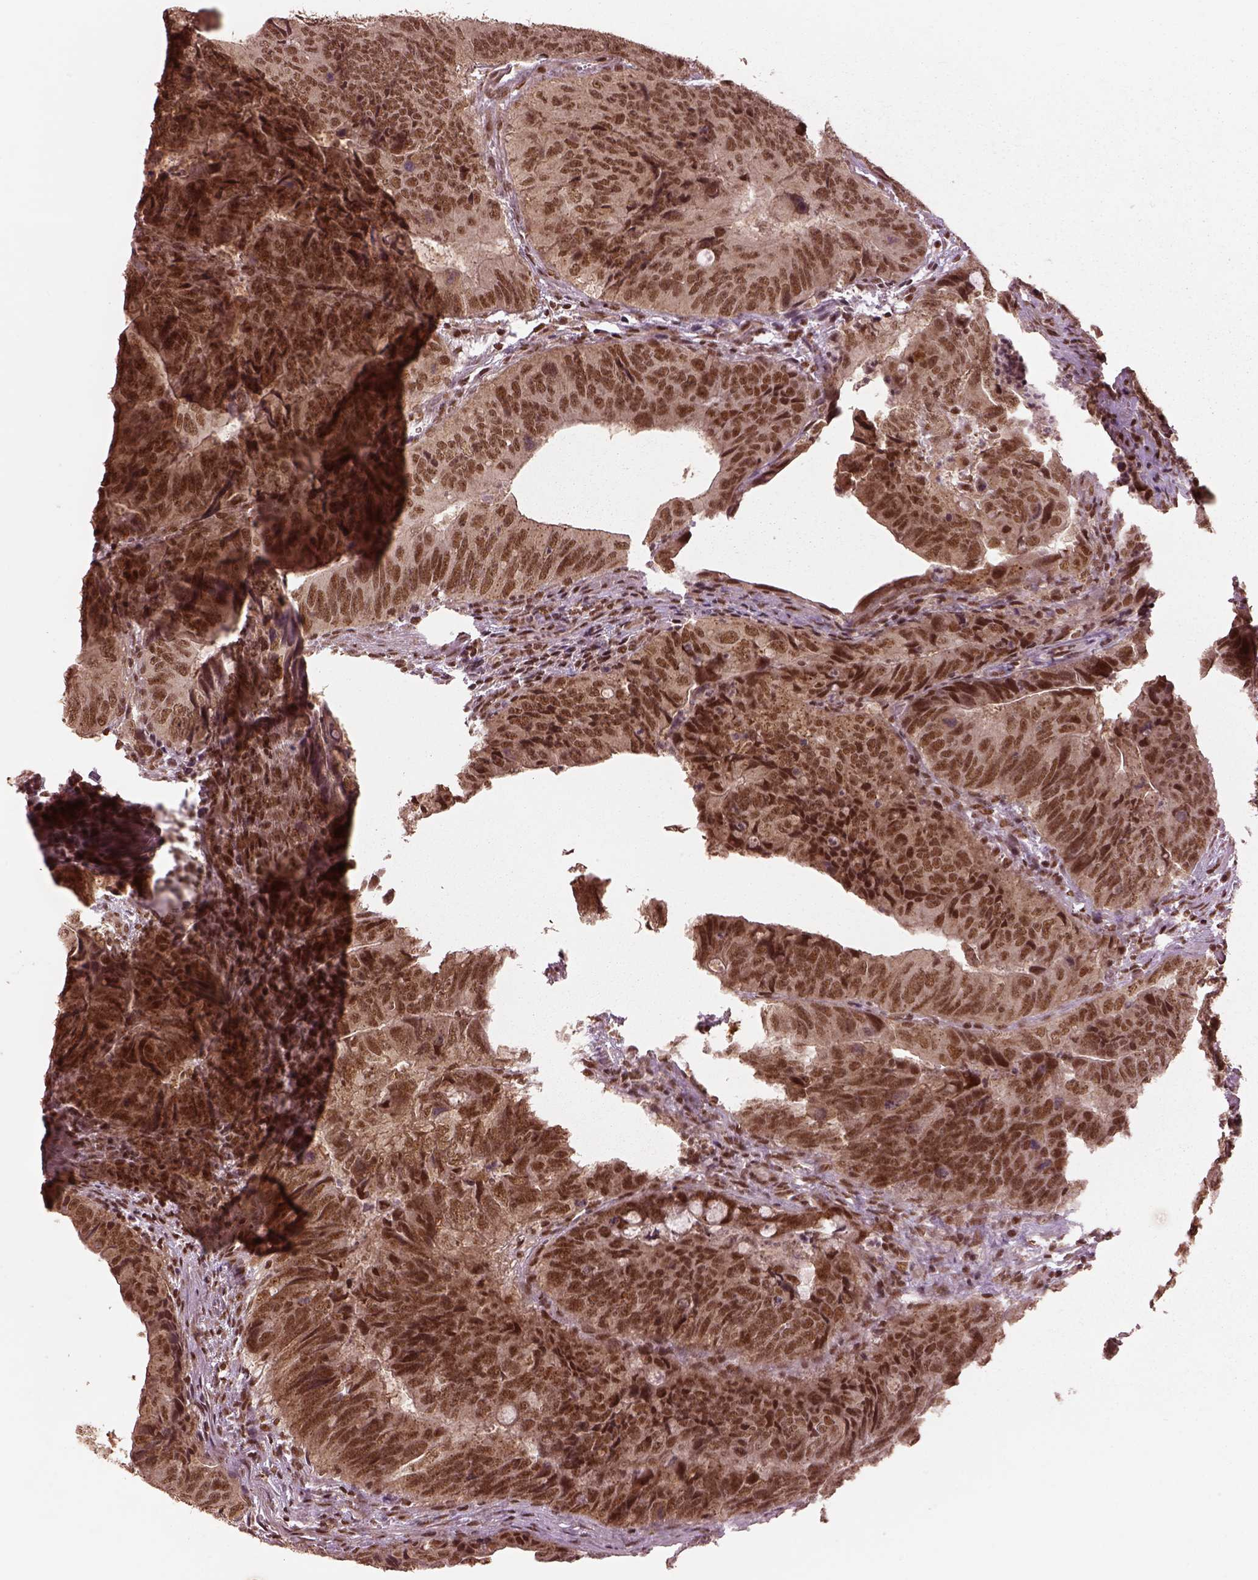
{"staining": {"intensity": "moderate", "quantity": ">75%", "location": "nuclear"}, "tissue": "colorectal cancer", "cell_type": "Tumor cells", "image_type": "cancer", "snomed": [{"axis": "morphology", "description": "Adenocarcinoma, NOS"}, {"axis": "topography", "description": "Colon"}], "caption": "This is a micrograph of immunohistochemistry staining of colorectal cancer (adenocarcinoma), which shows moderate expression in the nuclear of tumor cells.", "gene": "BRD9", "patient": {"sex": "male", "age": 79}}